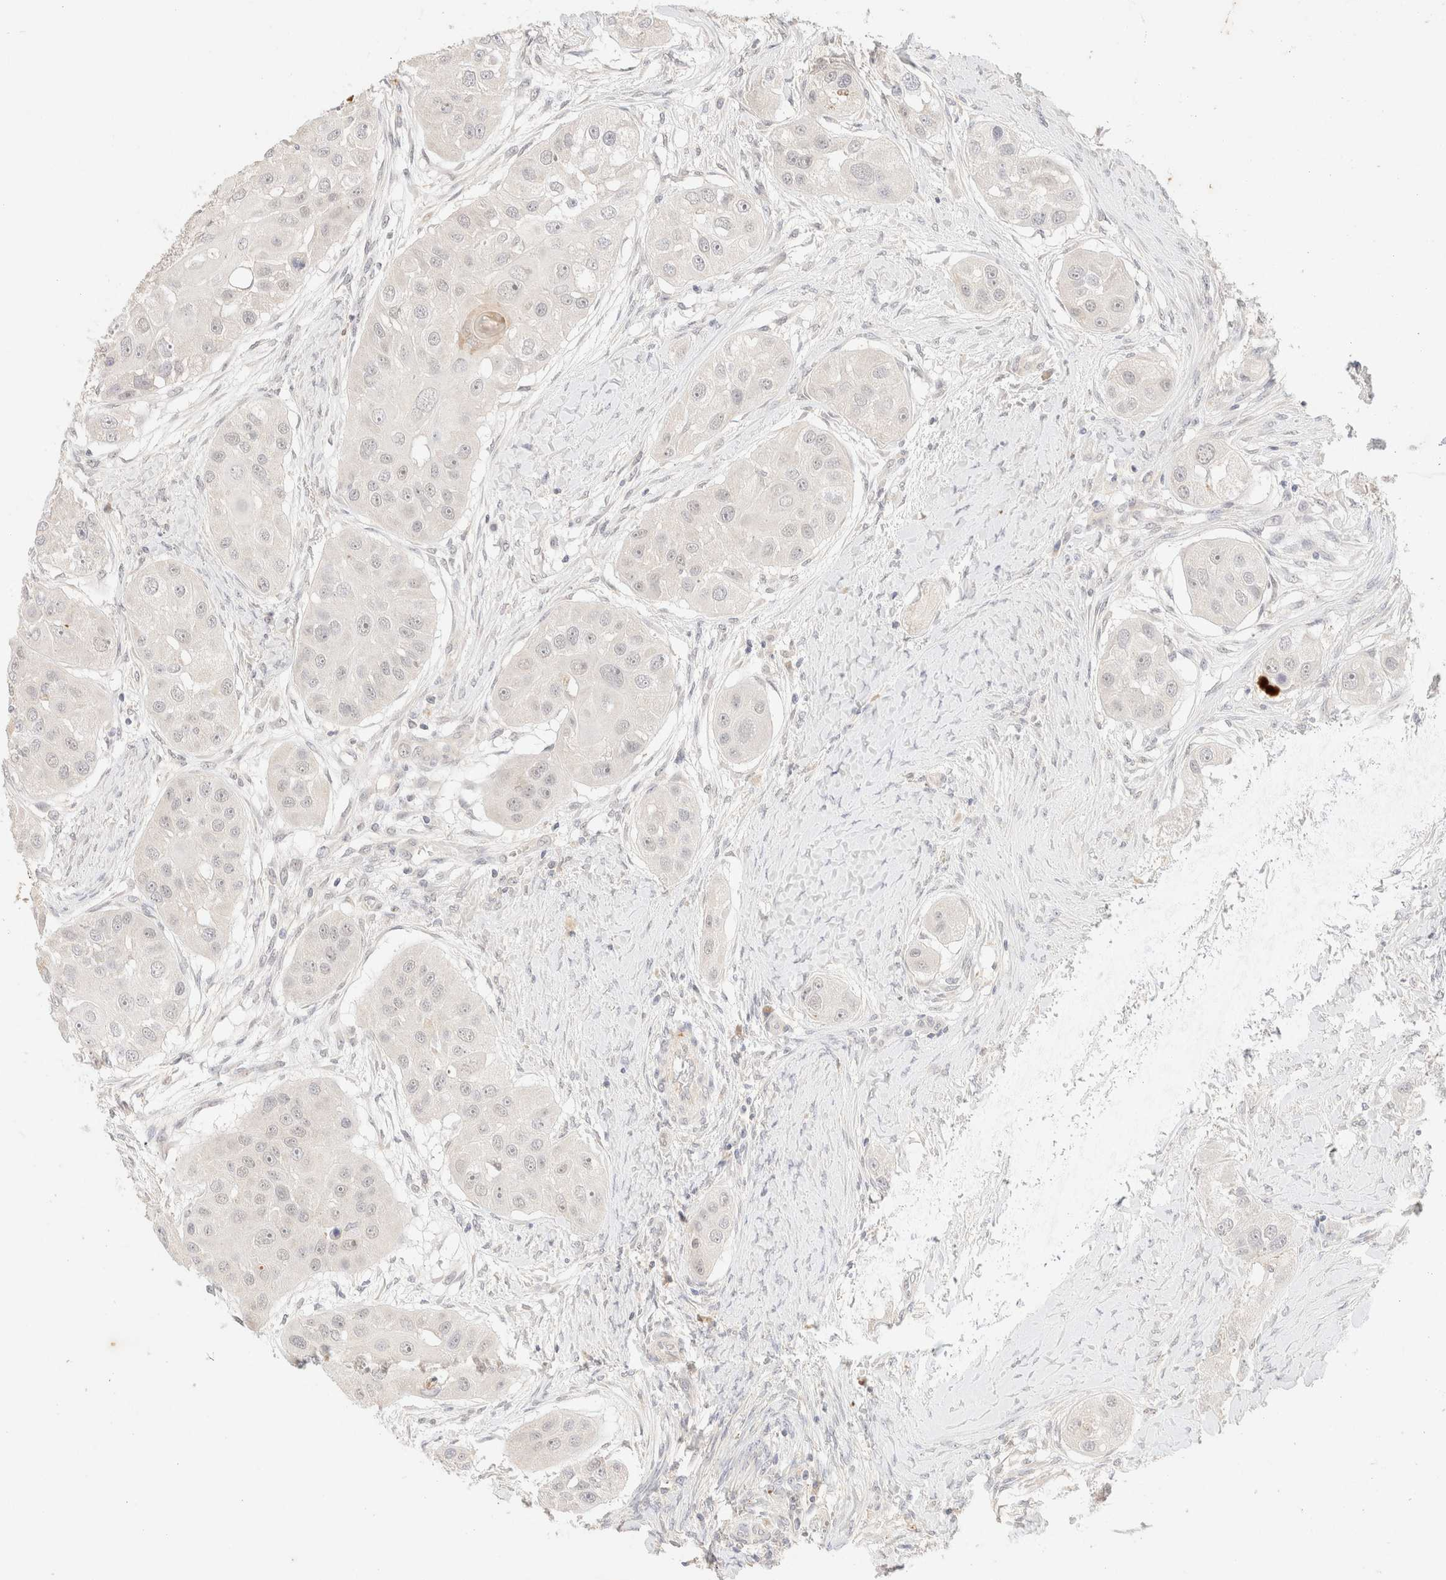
{"staining": {"intensity": "negative", "quantity": "none", "location": "none"}, "tissue": "head and neck cancer", "cell_type": "Tumor cells", "image_type": "cancer", "snomed": [{"axis": "morphology", "description": "Normal tissue, NOS"}, {"axis": "morphology", "description": "Squamous cell carcinoma, NOS"}, {"axis": "topography", "description": "Skeletal muscle"}, {"axis": "topography", "description": "Head-Neck"}], "caption": "Squamous cell carcinoma (head and neck) stained for a protein using IHC demonstrates no expression tumor cells.", "gene": "SNTB1", "patient": {"sex": "male", "age": 51}}